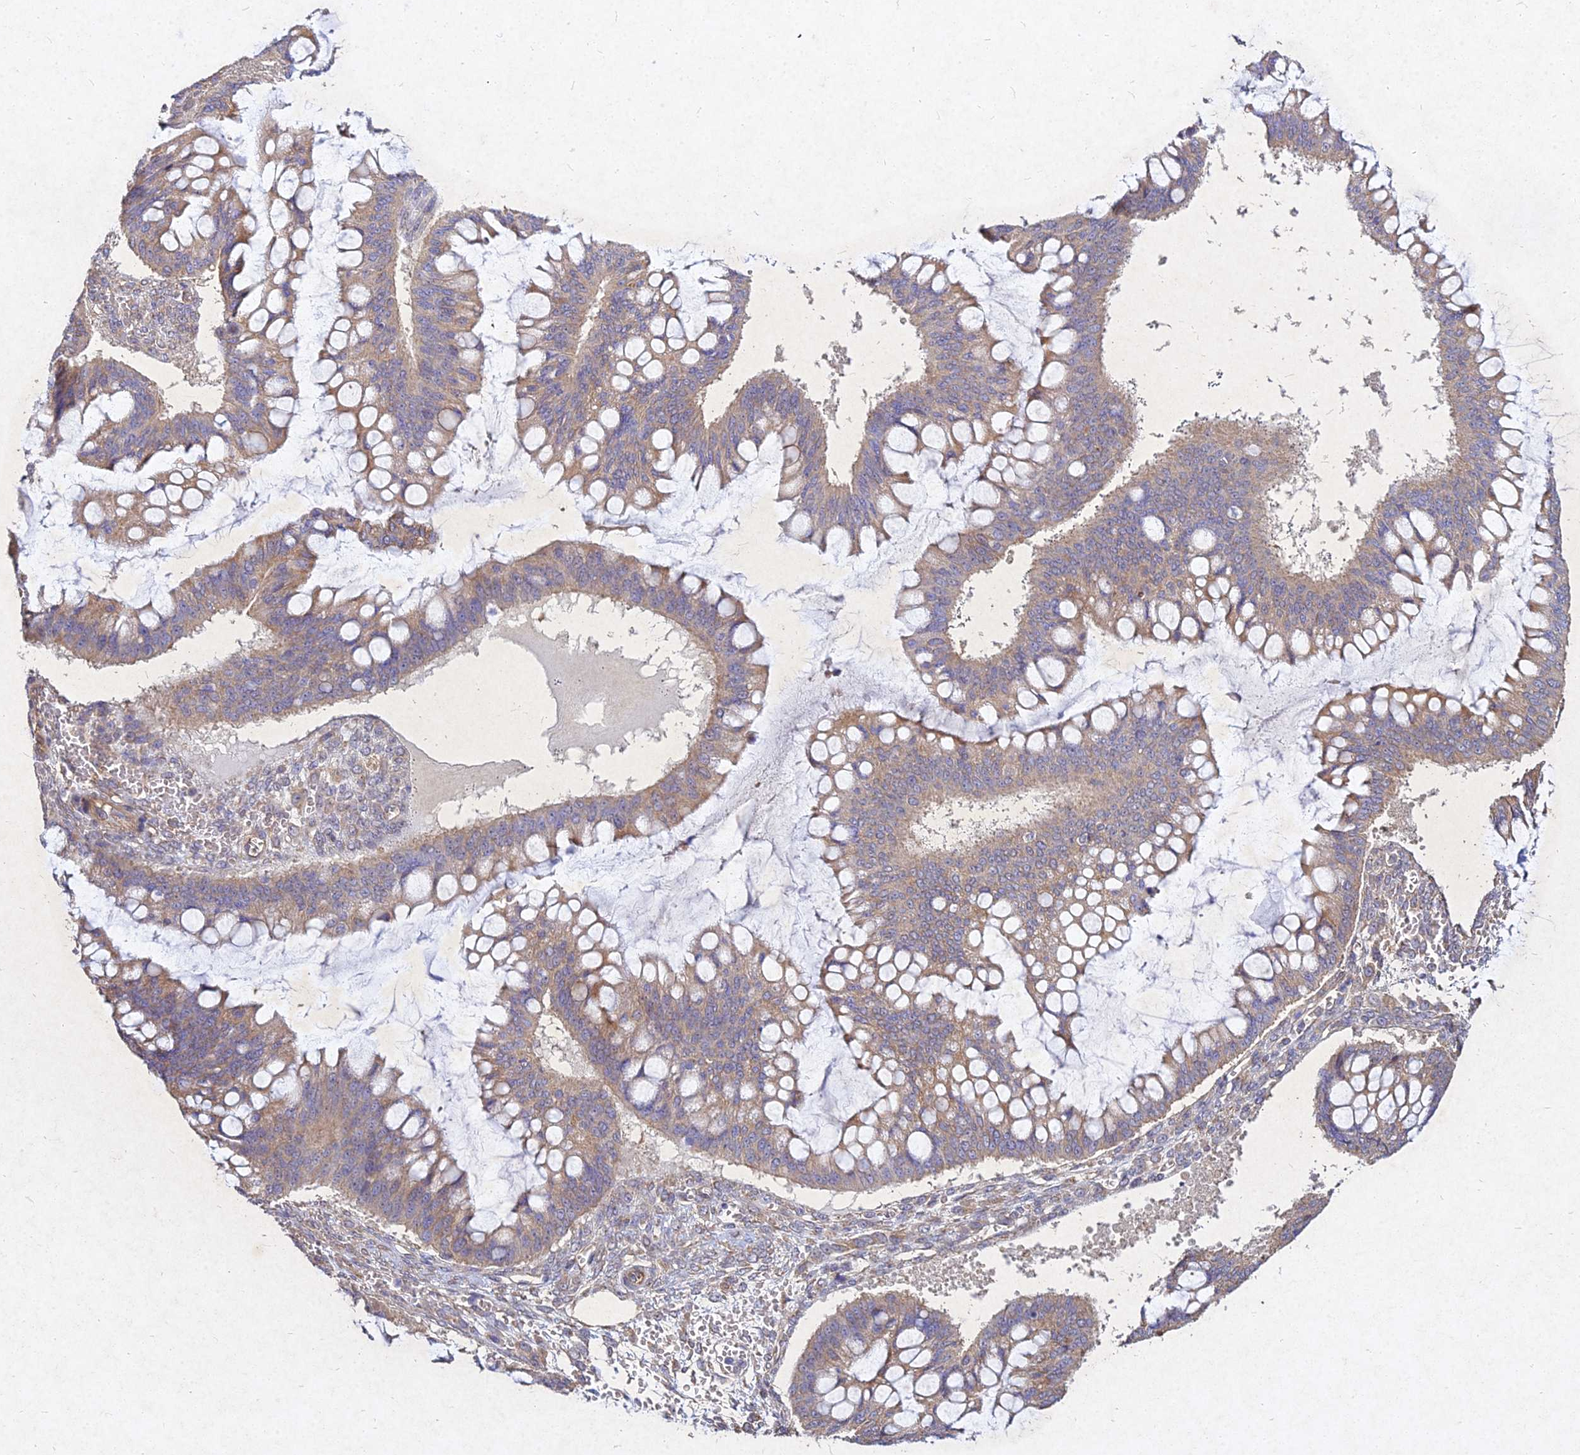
{"staining": {"intensity": "weak", "quantity": ">75%", "location": "cytoplasmic/membranous"}, "tissue": "ovarian cancer", "cell_type": "Tumor cells", "image_type": "cancer", "snomed": [{"axis": "morphology", "description": "Cystadenocarcinoma, mucinous, NOS"}, {"axis": "topography", "description": "Ovary"}], "caption": "Immunohistochemical staining of ovarian mucinous cystadenocarcinoma exhibits weak cytoplasmic/membranous protein expression in about >75% of tumor cells. The protein of interest is shown in brown color, while the nuclei are stained blue.", "gene": "SKA1", "patient": {"sex": "female", "age": 73}}